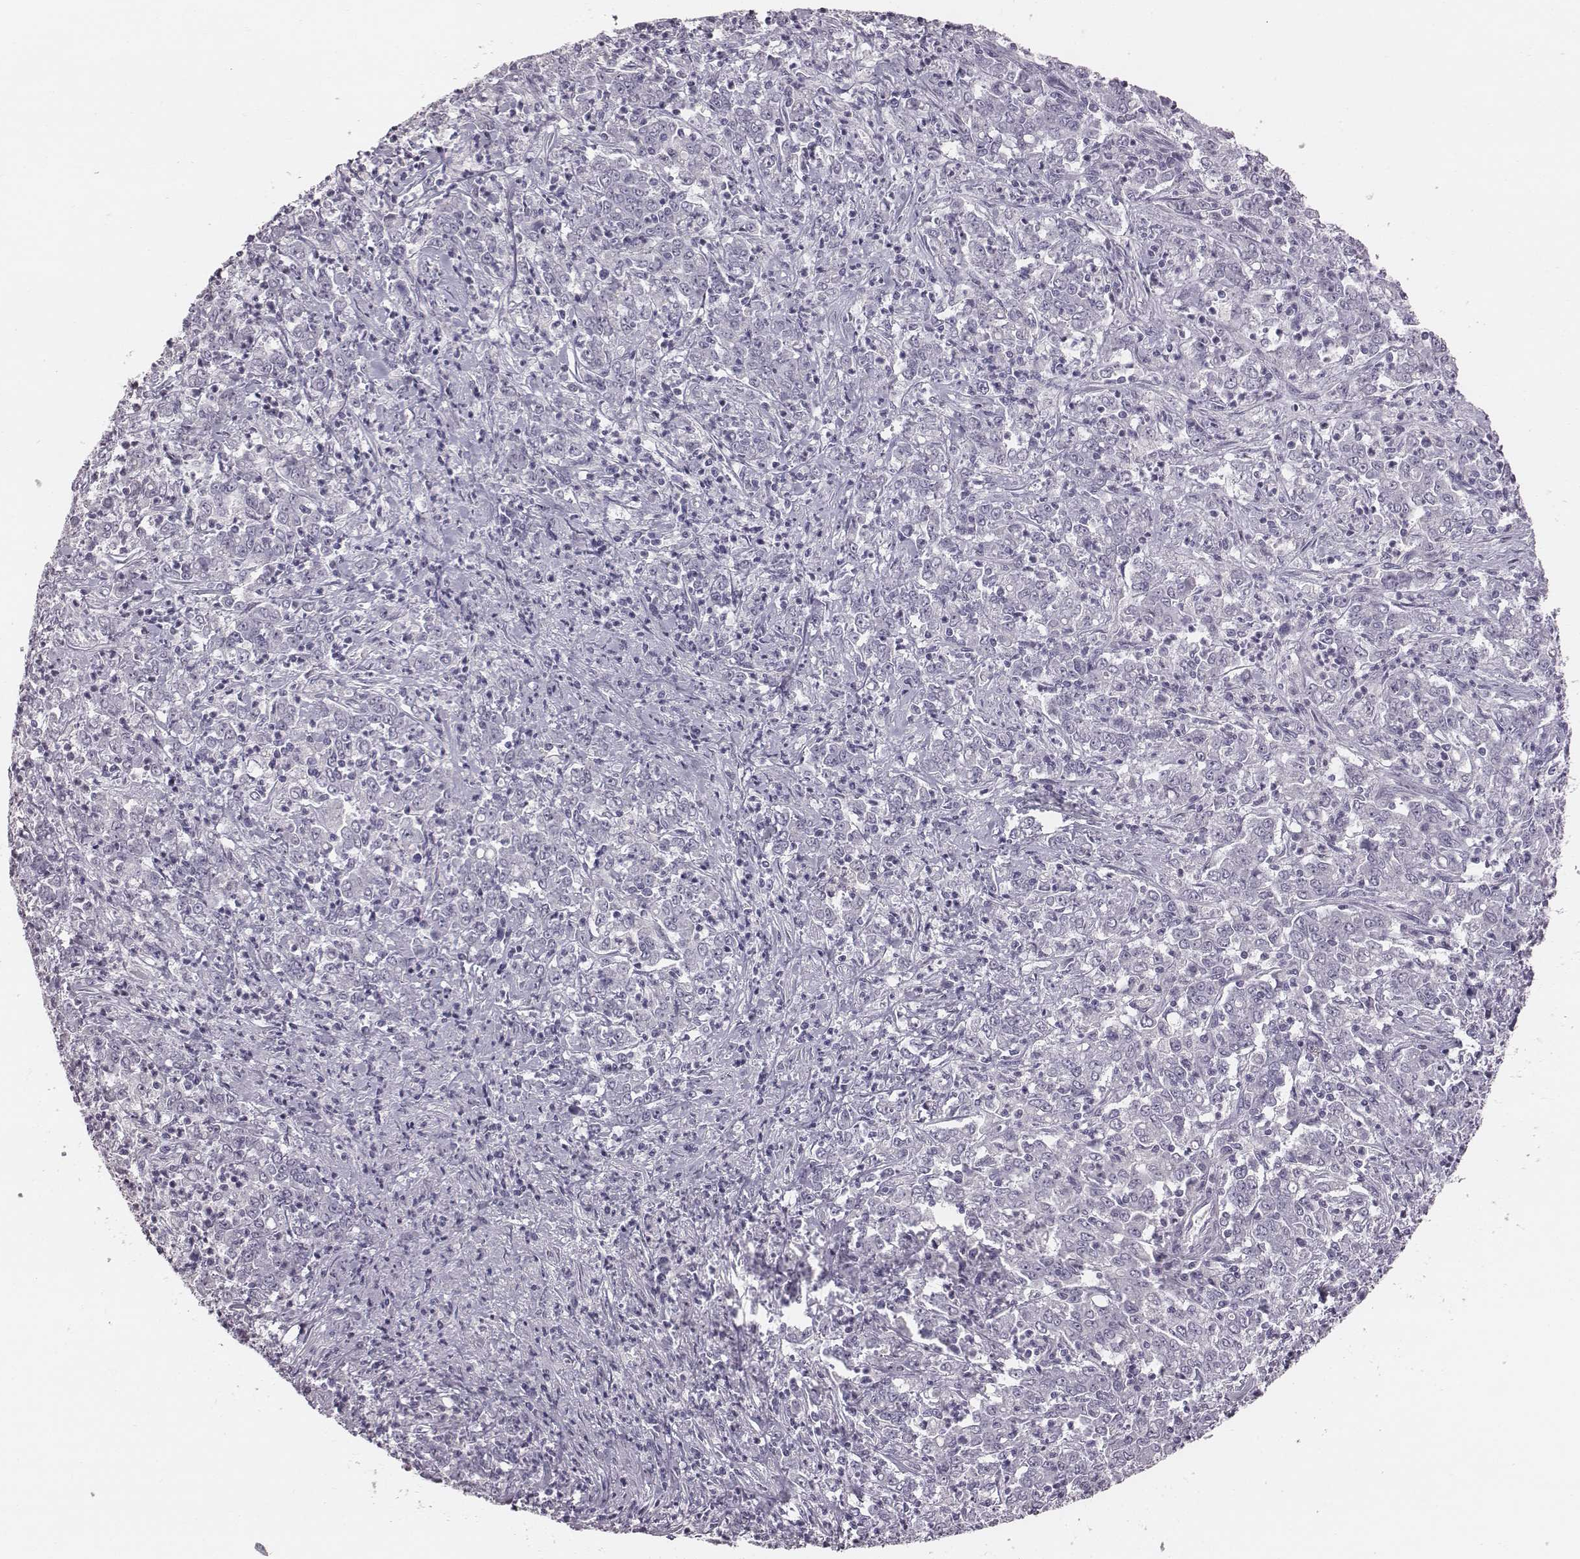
{"staining": {"intensity": "negative", "quantity": "none", "location": "none"}, "tissue": "stomach cancer", "cell_type": "Tumor cells", "image_type": "cancer", "snomed": [{"axis": "morphology", "description": "Adenocarcinoma, NOS"}, {"axis": "topography", "description": "Stomach, lower"}], "caption": "DAB (3,3'-diaminobenzidine) immunohistochemical staining of human stomach cancer reveals no significant staining in tumor cells. Nuclei are stained in blue.", "gene": "PDE8B", "patient": {"sex": "female", "age": 71}}